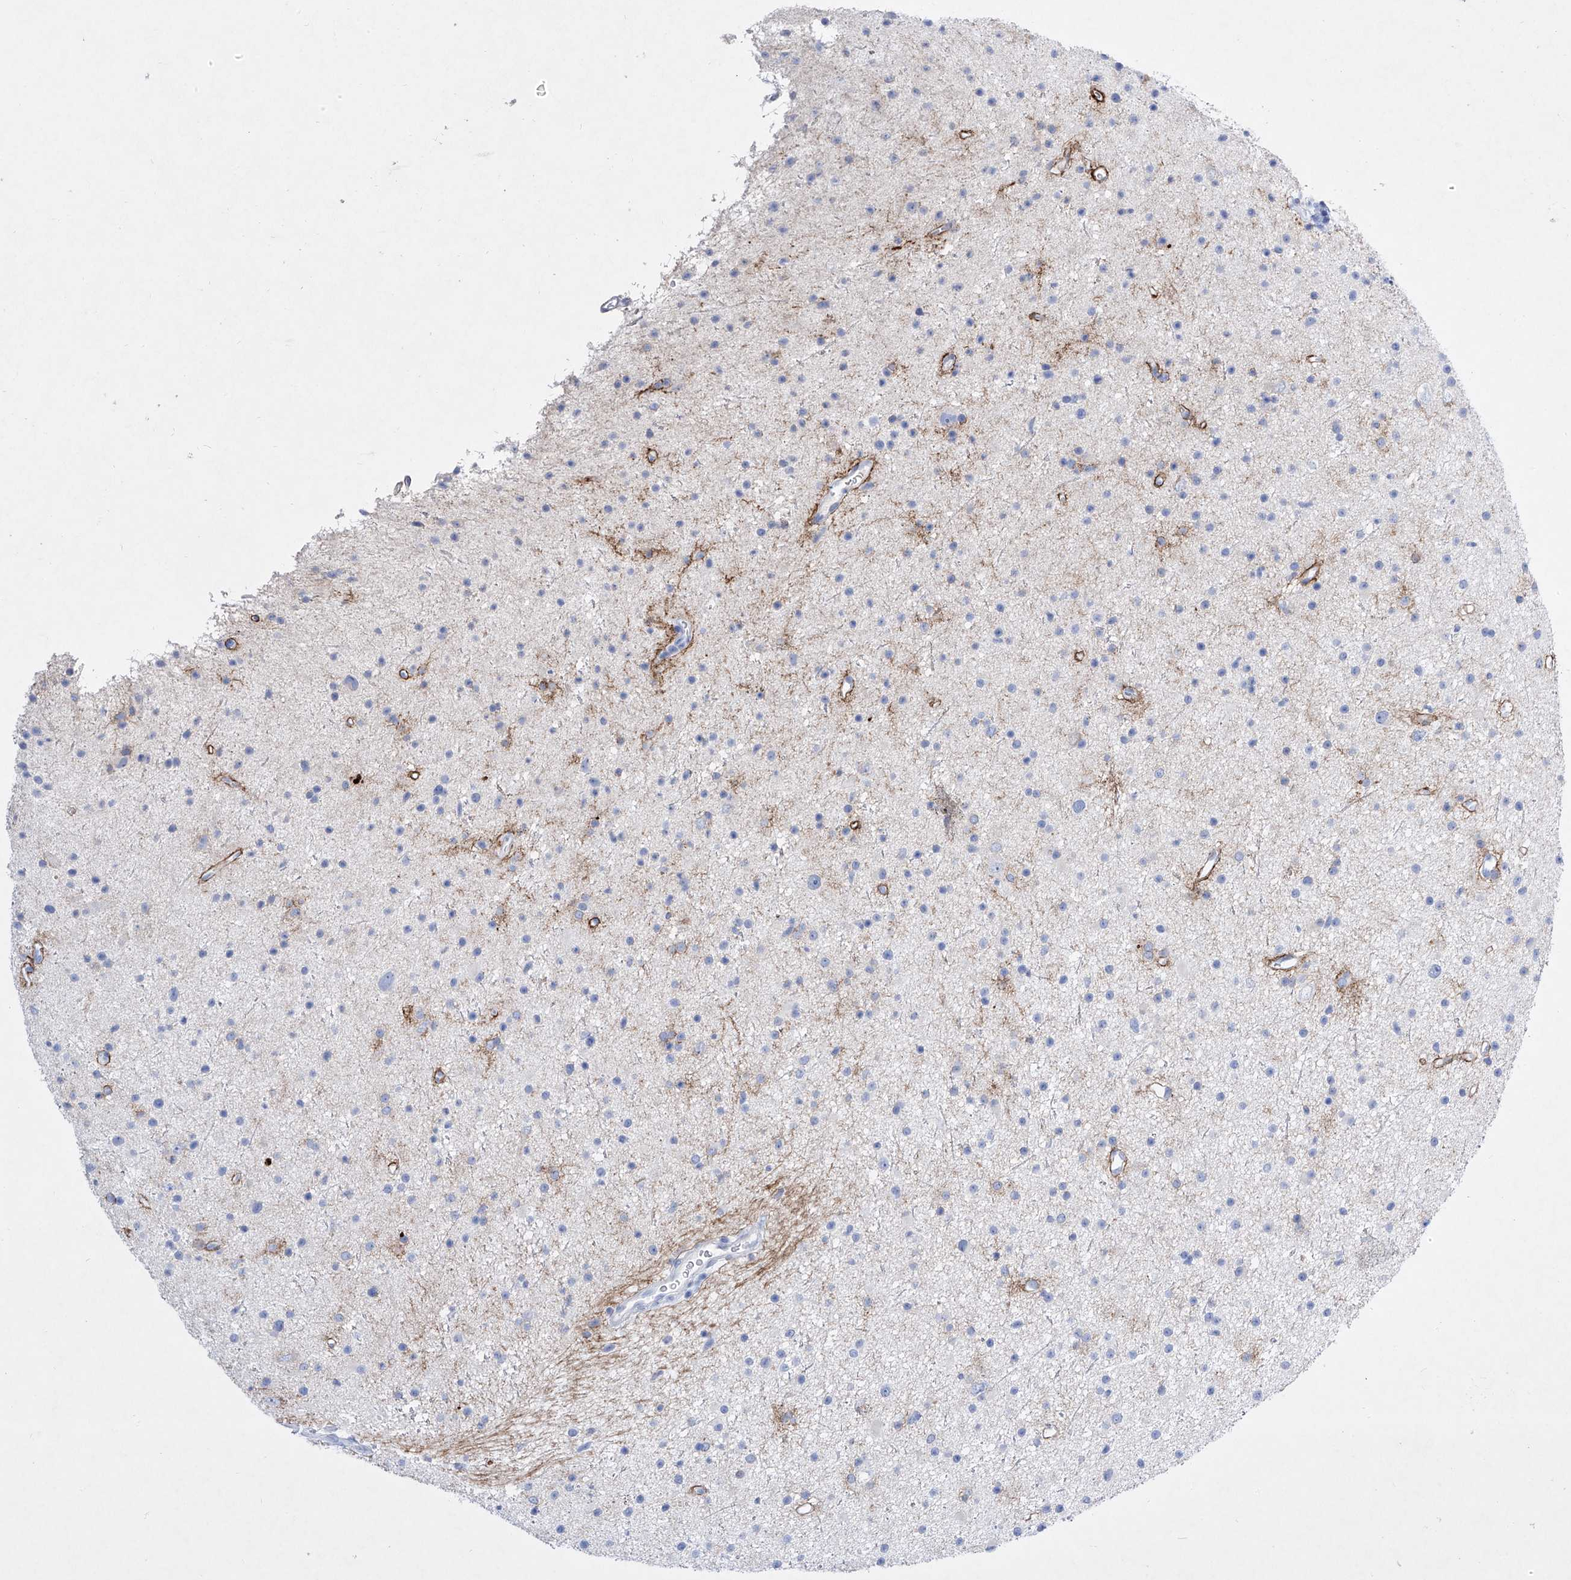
{"staining": {"intensity": "negative", "quantity": "none", "location": "none"}, "tissue": "glioma", "cell_type": "Tumor cells", "image_type": "cancer", "snomed": [{"axis": "morphology", "description": "Glioma, malignant, Low grade"}, {"axis": "topography", "description": "Cerebral cortex"}], "caption": "IHC micrograph of human glioma stained for a protein (brown), which demonstrates no expression in tumor cells. Nuclei are stained in blue.", "gene": "TM7SF2", "patient": {"sex": "female", "age": 39}}